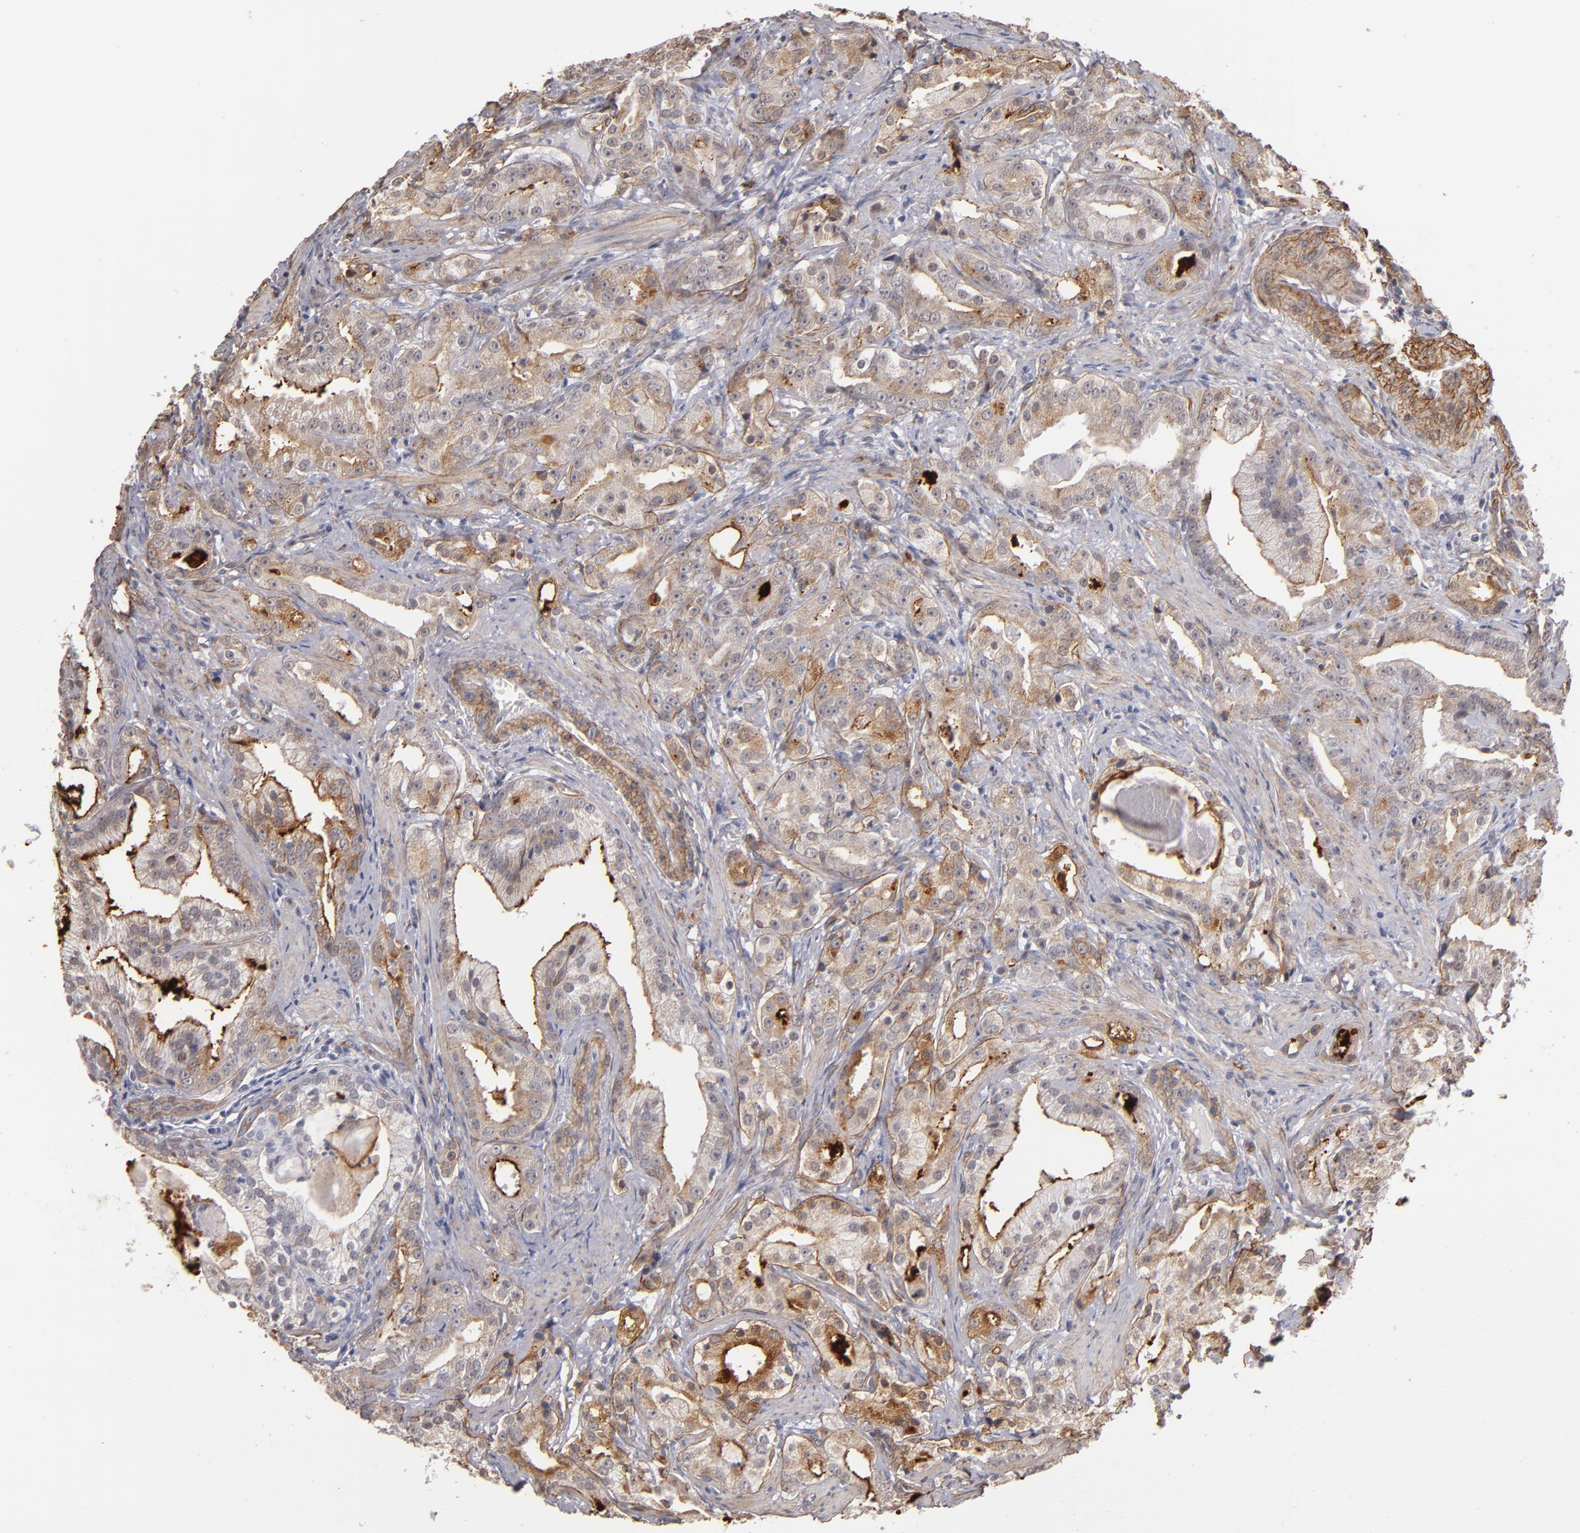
{"staining": {"intensity": "weak", "quantity": ">75%", "location": "cytoplasmic/membranous"}, "tissue": "prostate cancer", "cell_type": "Tumor cells", "image_type": "cancer", "snomed": [{"axis": "morphology", "description": "Adenocarcinoma, Low grade"}, {"axis": "topography", "description": "Prostate"}], "caption": "This photomicrograph reveals immunohistochemistry (IHC) staining of human low-grade adenocarcinoma (prostate), with low weak cytoplasmic/membranous positivity in about >75% of tumor cells.", "gene": "LAMC1", "patient": {"sex": "male", "age": 59}}